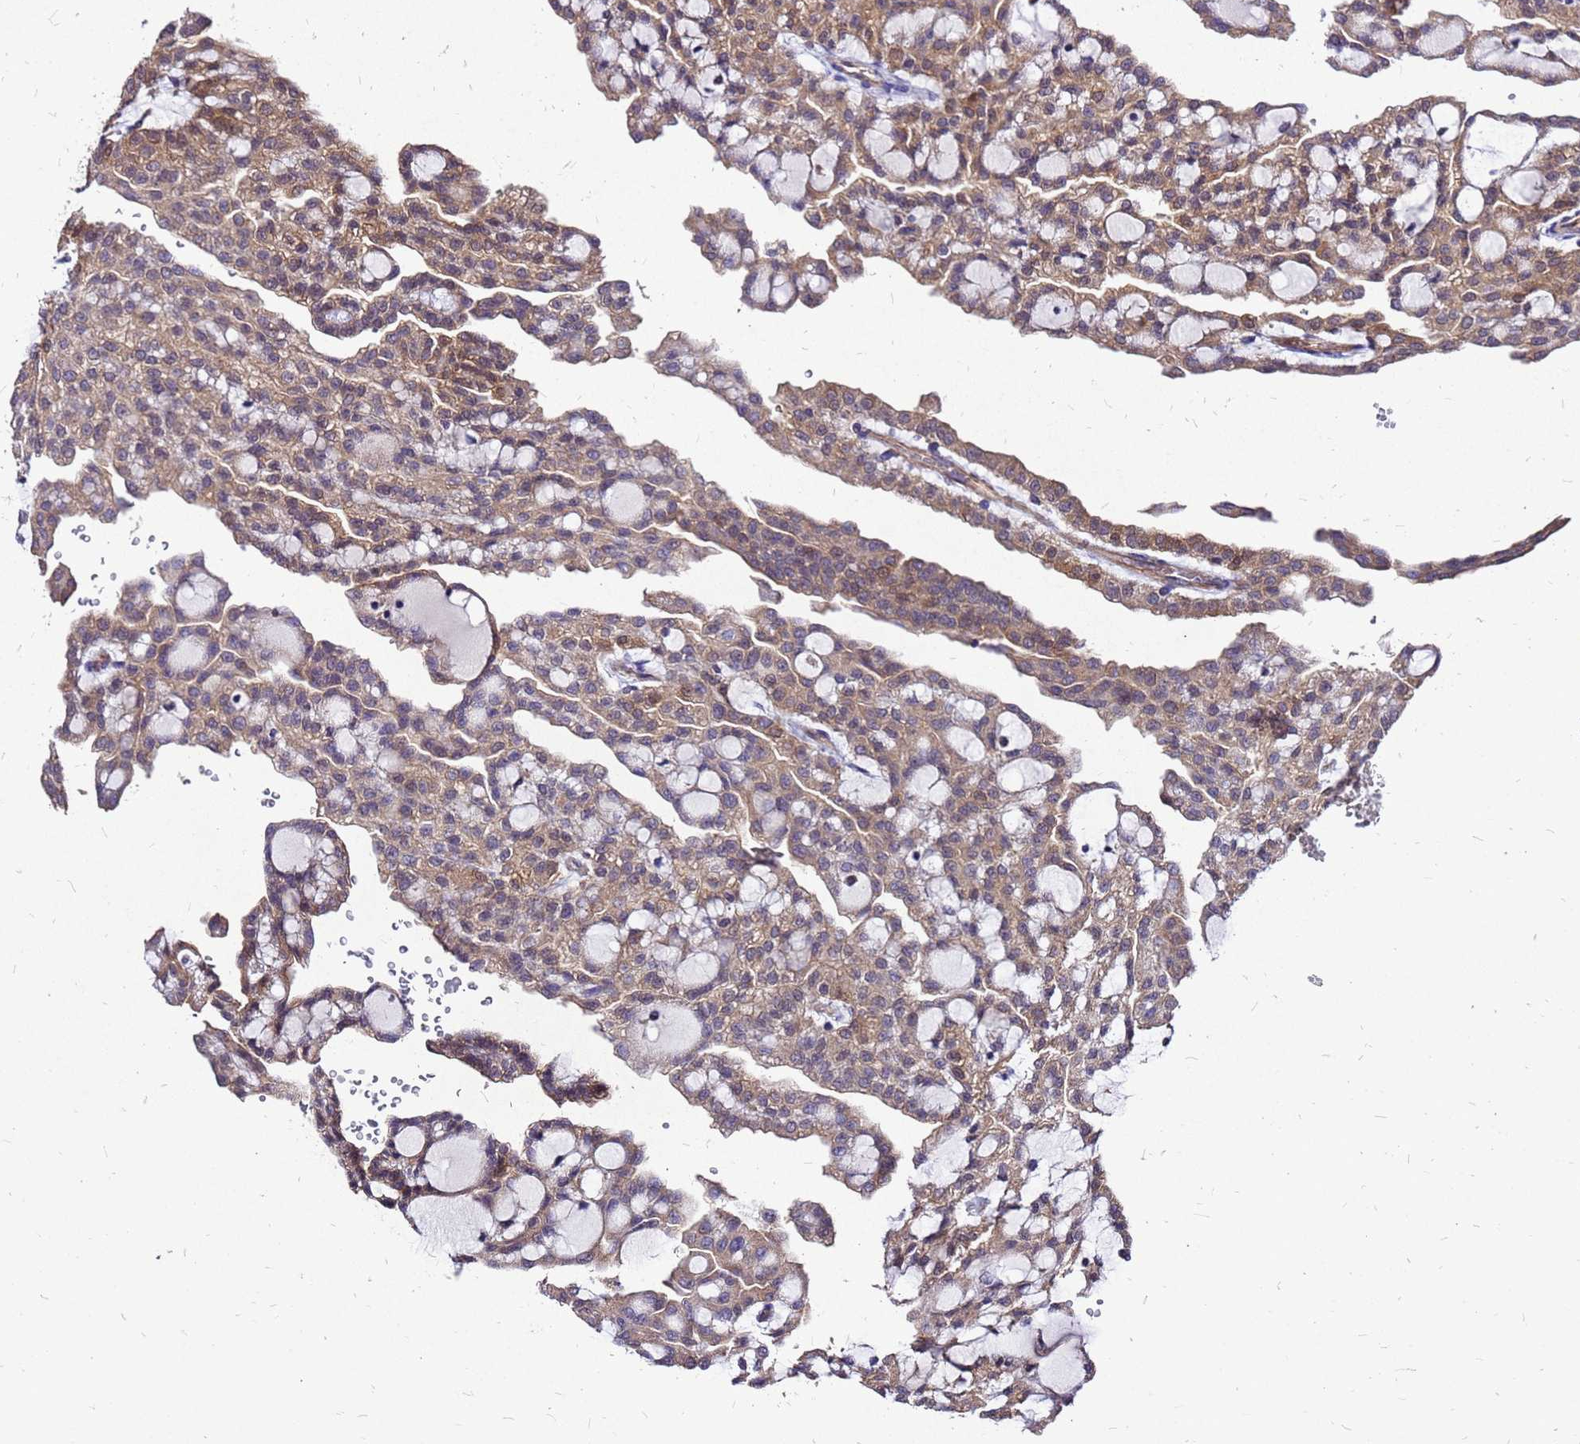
{"staining": {"intensity": "strong", "quantity": "25%-75%", "location": "cytoplasmic/membranous"}, "tissue": "renal cancer", "cell_type": "Tumor cells", "image_type": "cancer", "snomed": [{"axis": "morphology", "description": "Adenocarcinoma, NOS"}, {"axis": "topography", "description": "Kidney"}], "caption": "Immunohistochemistry (IHC) histopathology image of human renal adenocarcinoma stained for a protein (brown), which displays high levels of strong cytoplasmic/membranous staining in approximately 25%-75% of tumor cells.", "gene": "DUSP23", "patient": {"sex": "male", "age": 63}}